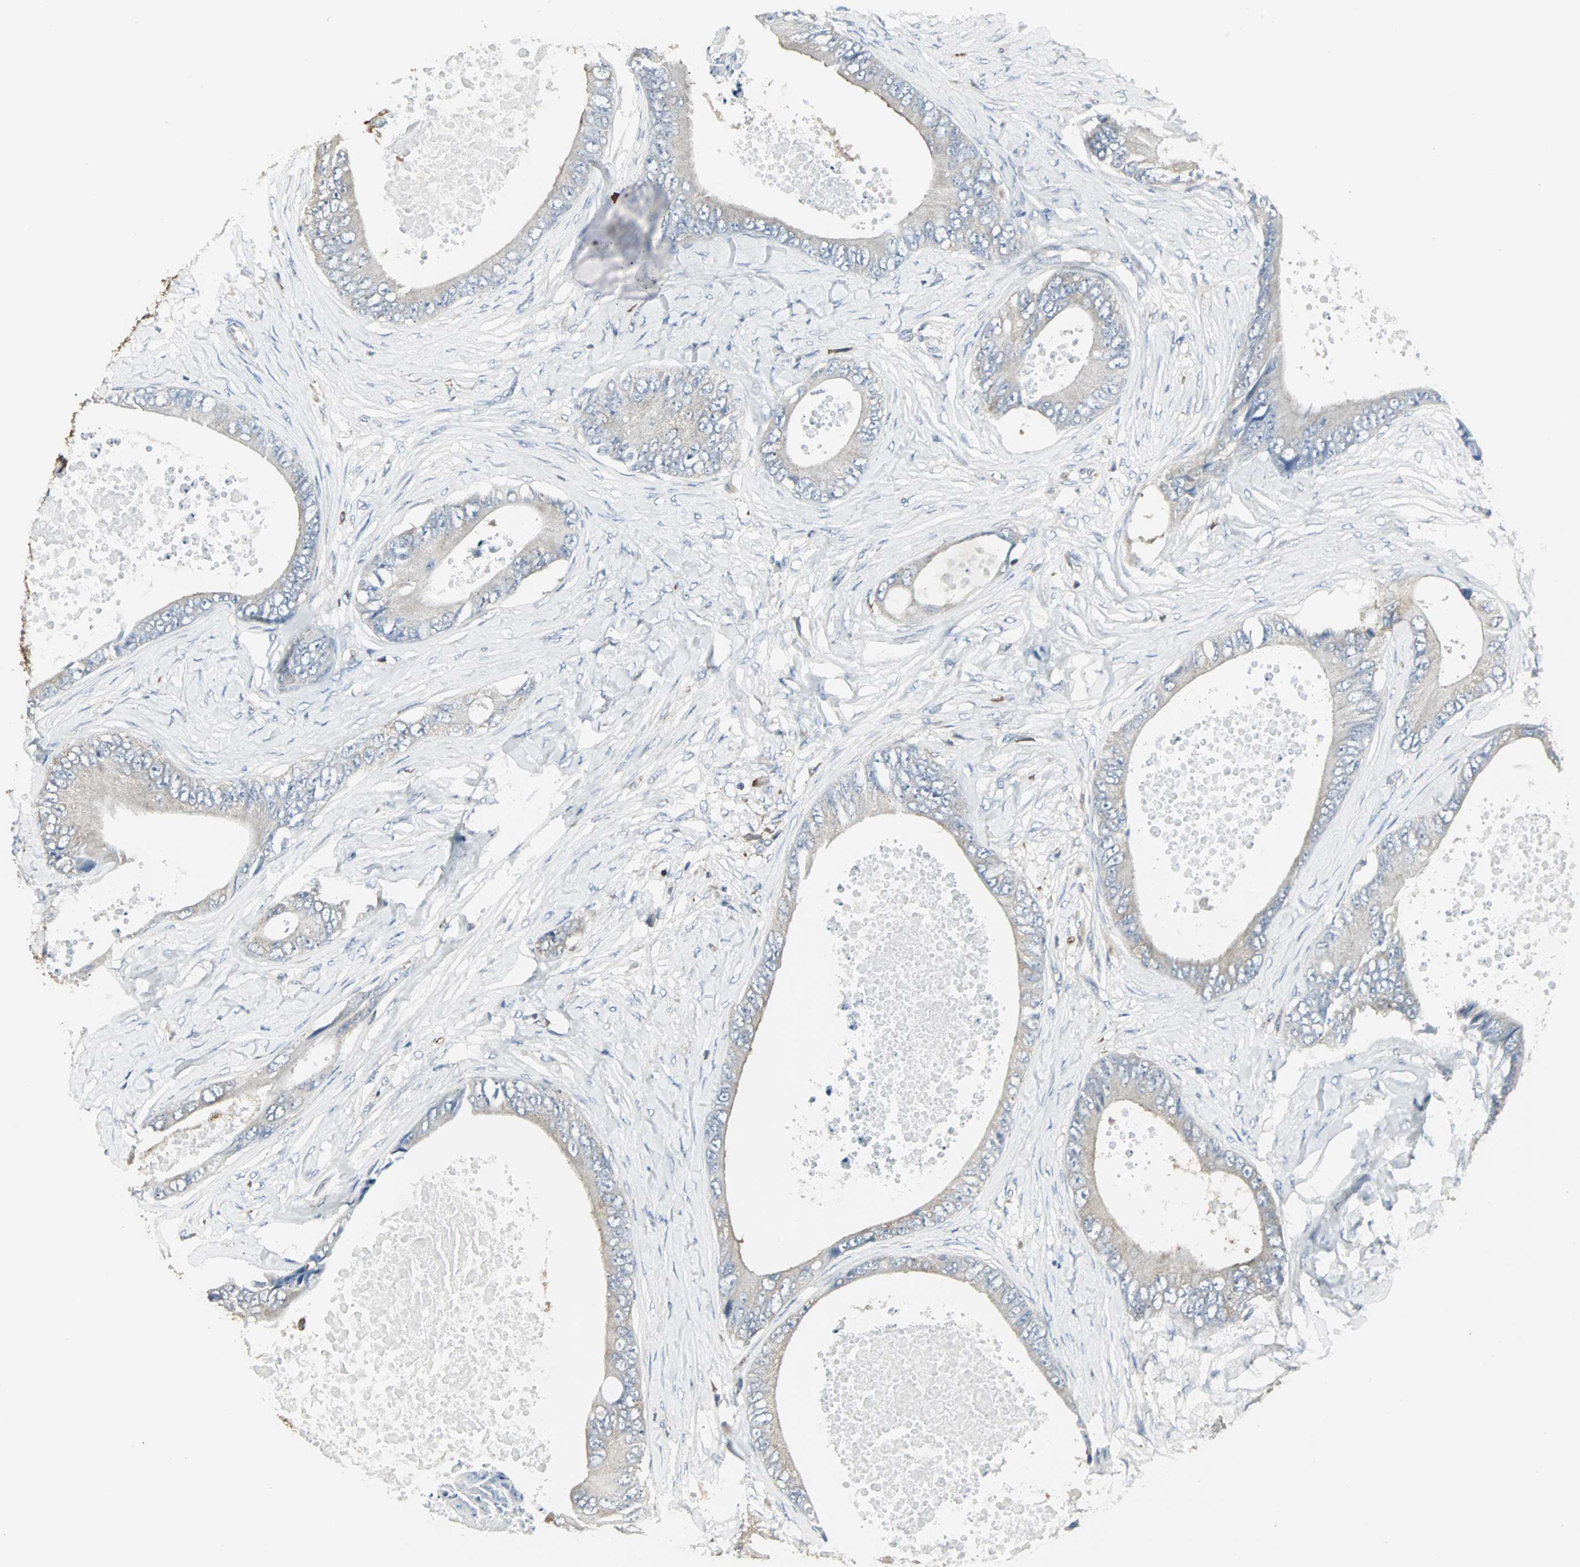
{"staining": {"intensity": "weak", "quantity": "25%-75%", "location": "cytoplasmic/membranous"}, "tissue": "colorectal cancer", "cell_type": "Tumor cells", "image_type": "cancer", "snomed": [{"axis": "morphology", "description": "Normal tissue, NOS"}, {"axis": "morphology", "description": "Adenocarcinoma, NOS"}, {"axis": "topography", "description": "Rectum"}, {"axis": "topography", "description": "Peripheral nerve tissue"}], "caption": "Adenocarcinoma (colorectal) stained for a protein displays weak cytoplasmic/membranous positivity in tumor cells. (brown staining indicates protein expression, while blue staining denotes nuclei).", "gene": "LRRFIP1", "patient": {"sex": "female", "age": 77}}